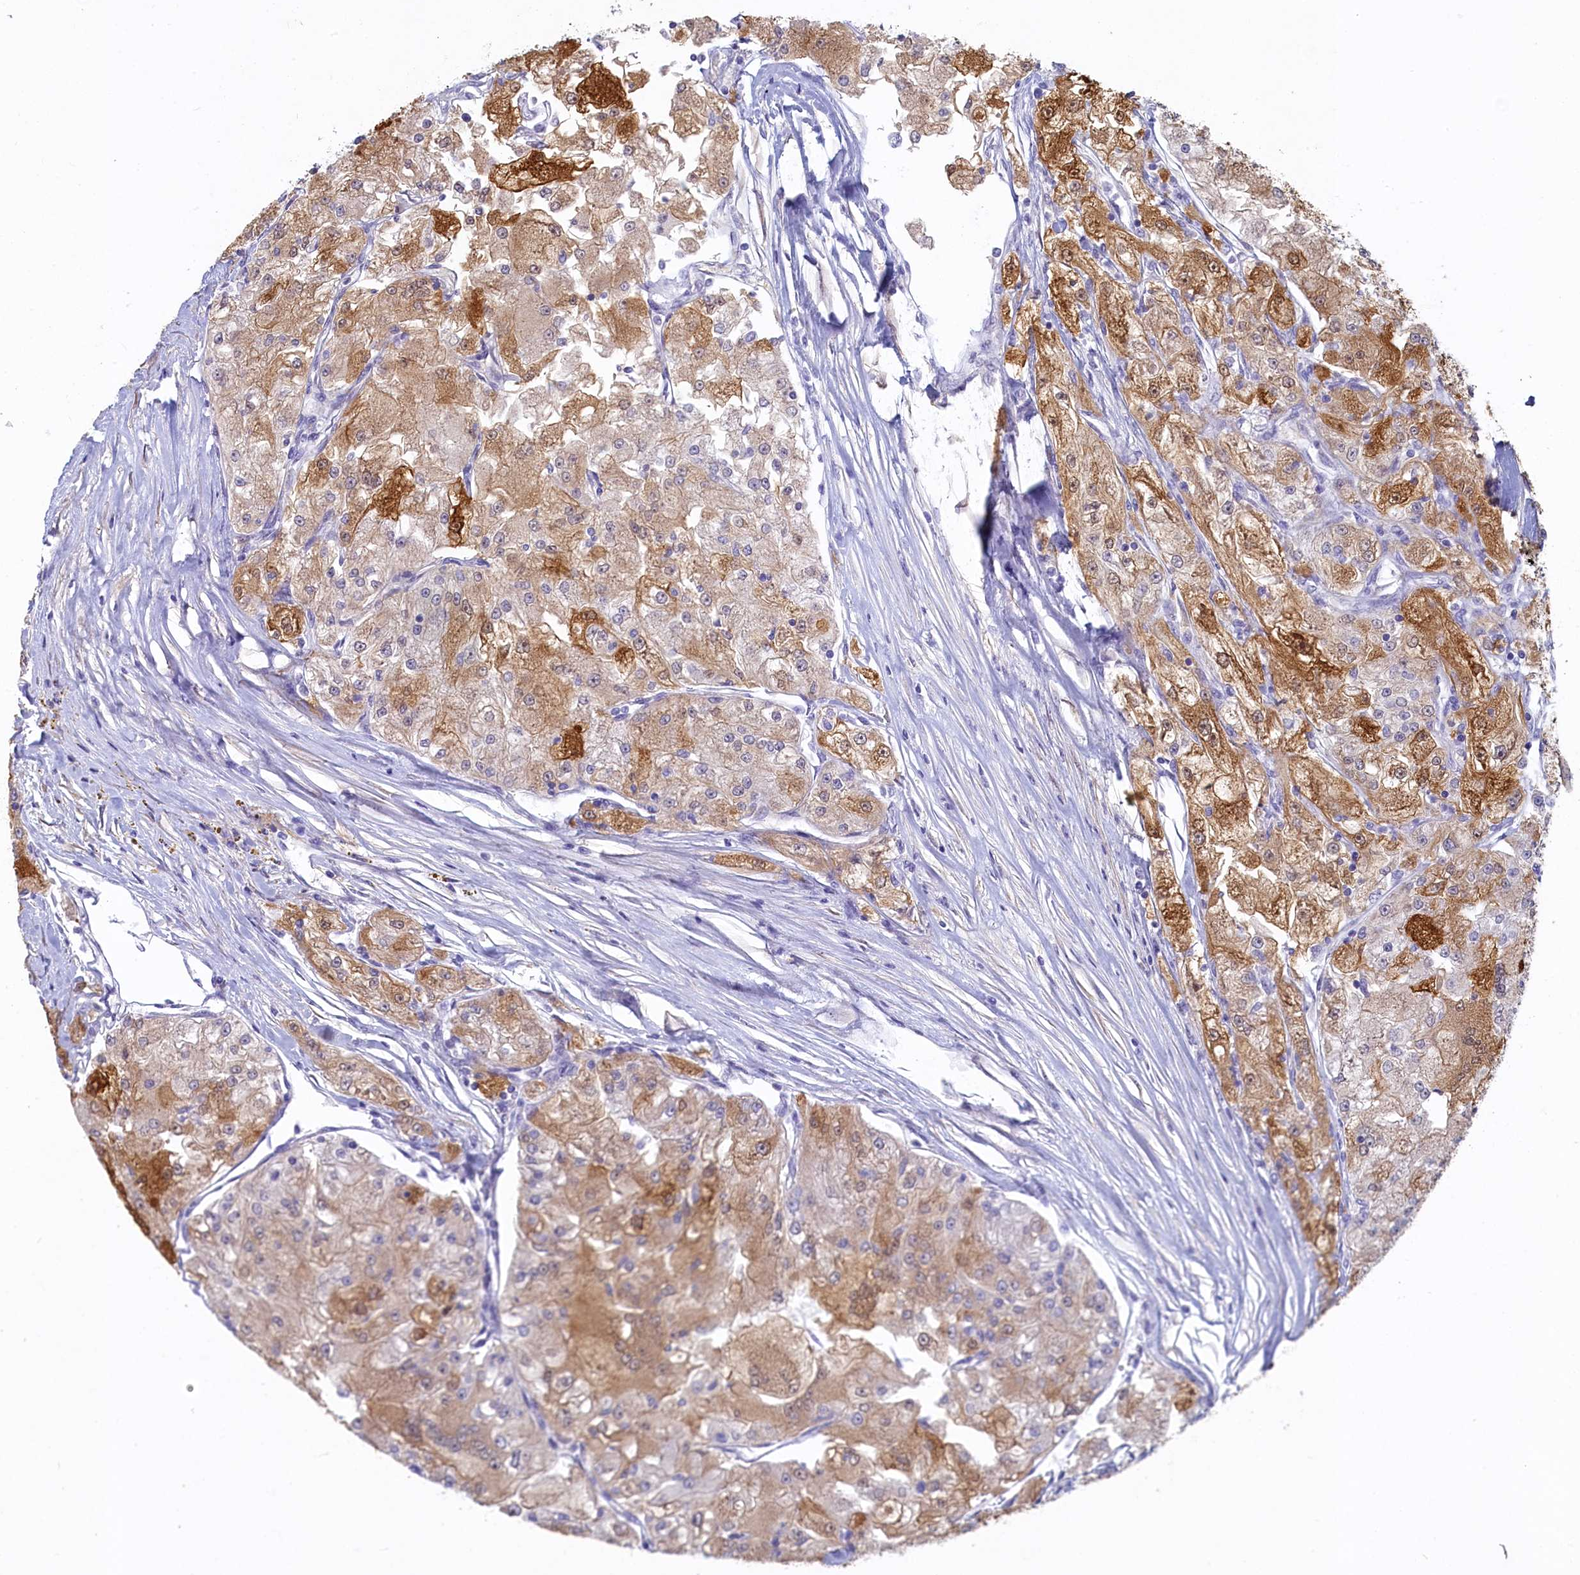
{"staining": {"intensity": "strong", "quantity": "25%-75%", "location": "cytoplasmic/membranous,nuclear"}, "tissue": "renal cancer", "cell_type": "Tumor cells", "image_type": "cancer", "snomed": [{"axis": "morphology", "description": "Adenocarcinoma, NOS"}, {"axis": "topography", "description": "Kidney"}], "caption": "Renal adenocarcinoma stained with DAB immunohistochemistry (IHC) shows high levels of strong cytoplasmic/membranous and nuclear positivity in approximately 25%-75% of tumor cells.", "gene": "UCHL3", "patient": {"sex": "female", "age": 72}}